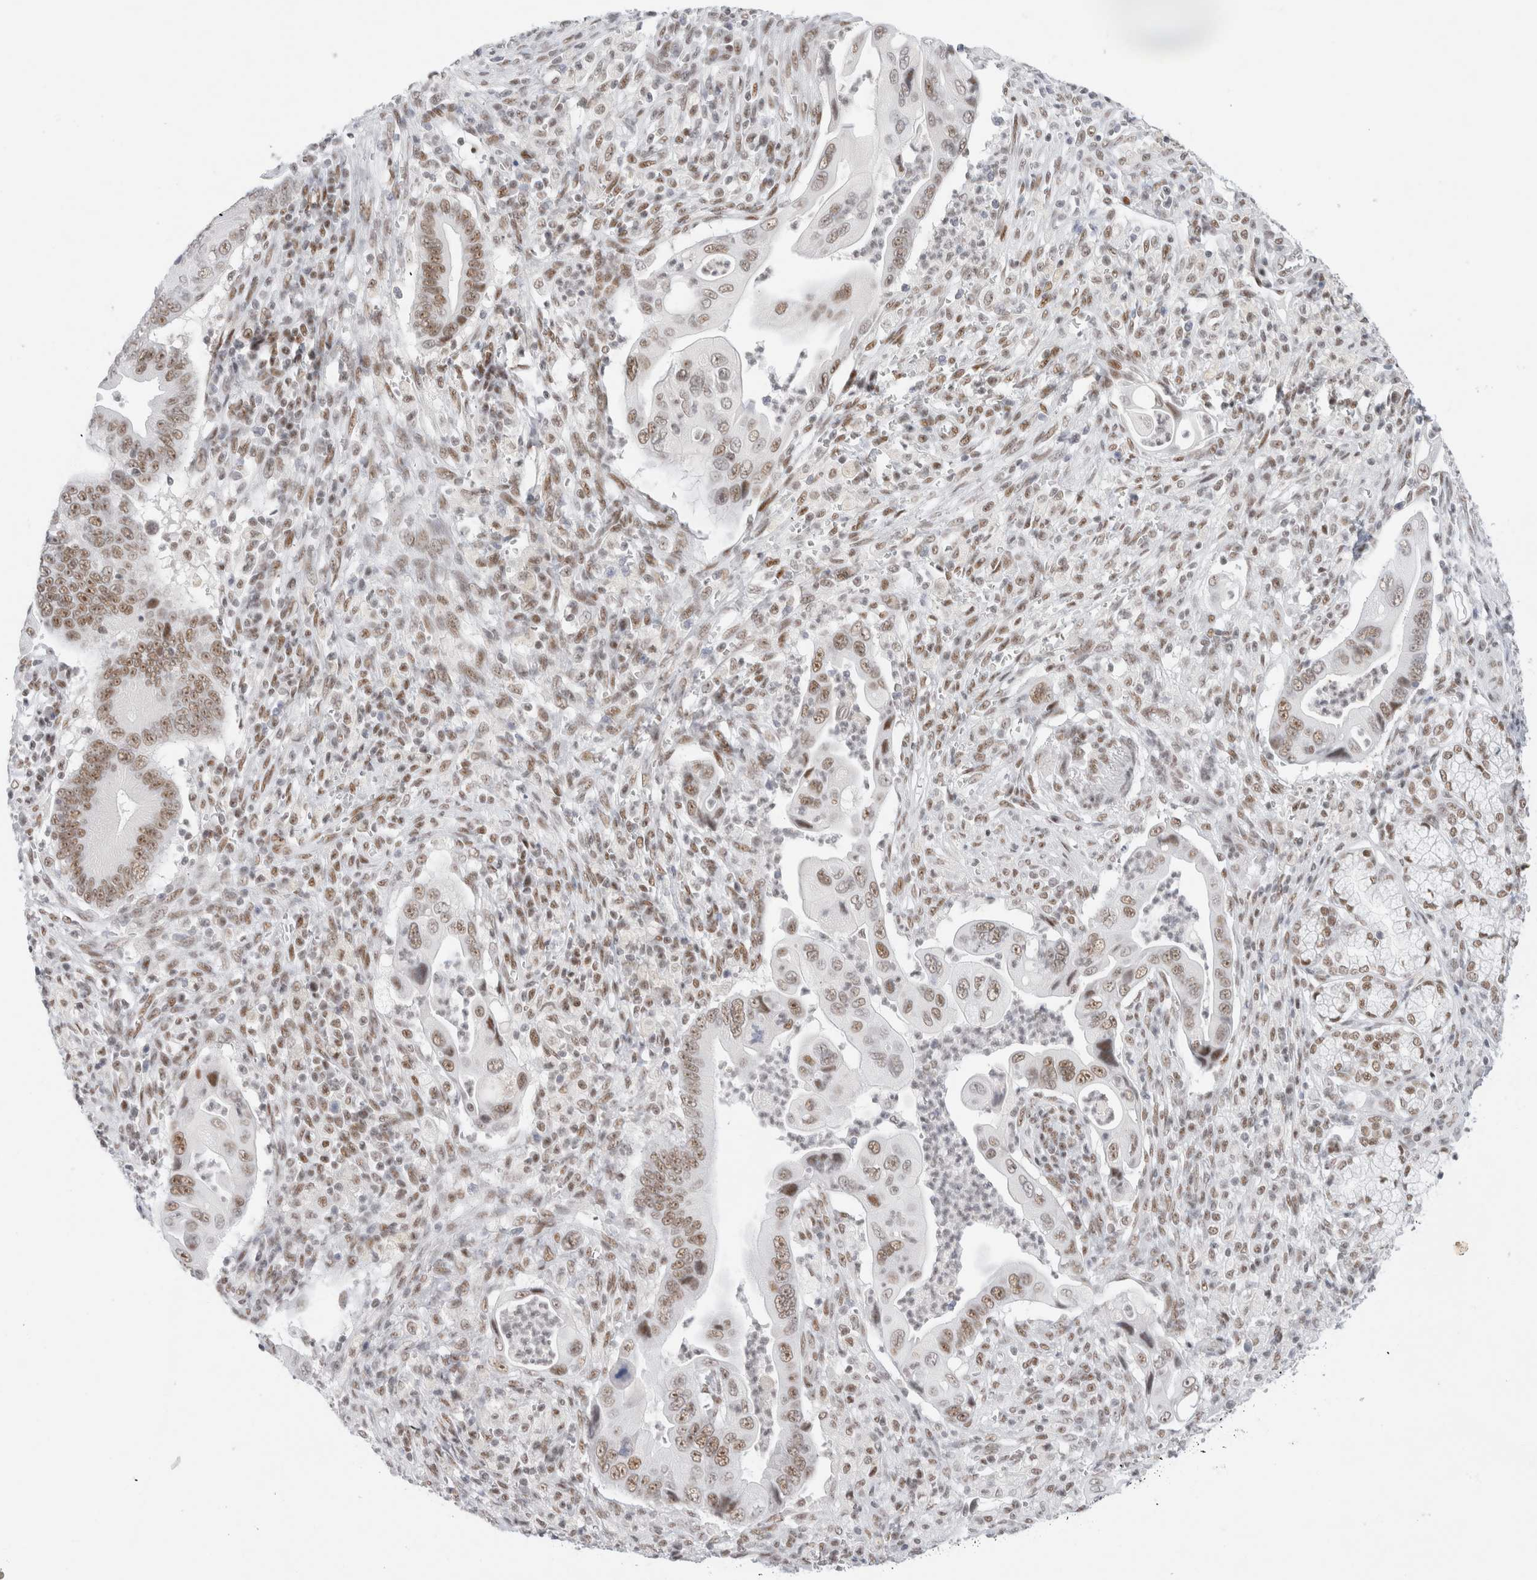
{"staining": {"intensity": "moderate", "quantity": ">75%", "location": "nuclear"}, "tissue": "pancreatic cancer", "cell_type": "Tumor cells", "image_type": "cancer", "snomed": [{"axis": "morphology", "description": "Adenocarcinoma, NOS"}, {"axis": "topography", "description": "Pancreas"}], "caption": "Immunohistochemistry photomicrograph of neoplastic tissue: human pancreatic cancer stained using immunohistochemistry reveals medium levels of moderate protein expression localized specifically in the nuclear of tumor cells, appearing as a nuclear brown color.", "gene": "COPS7A", "patient": {"sex": "male", "age": 78}}